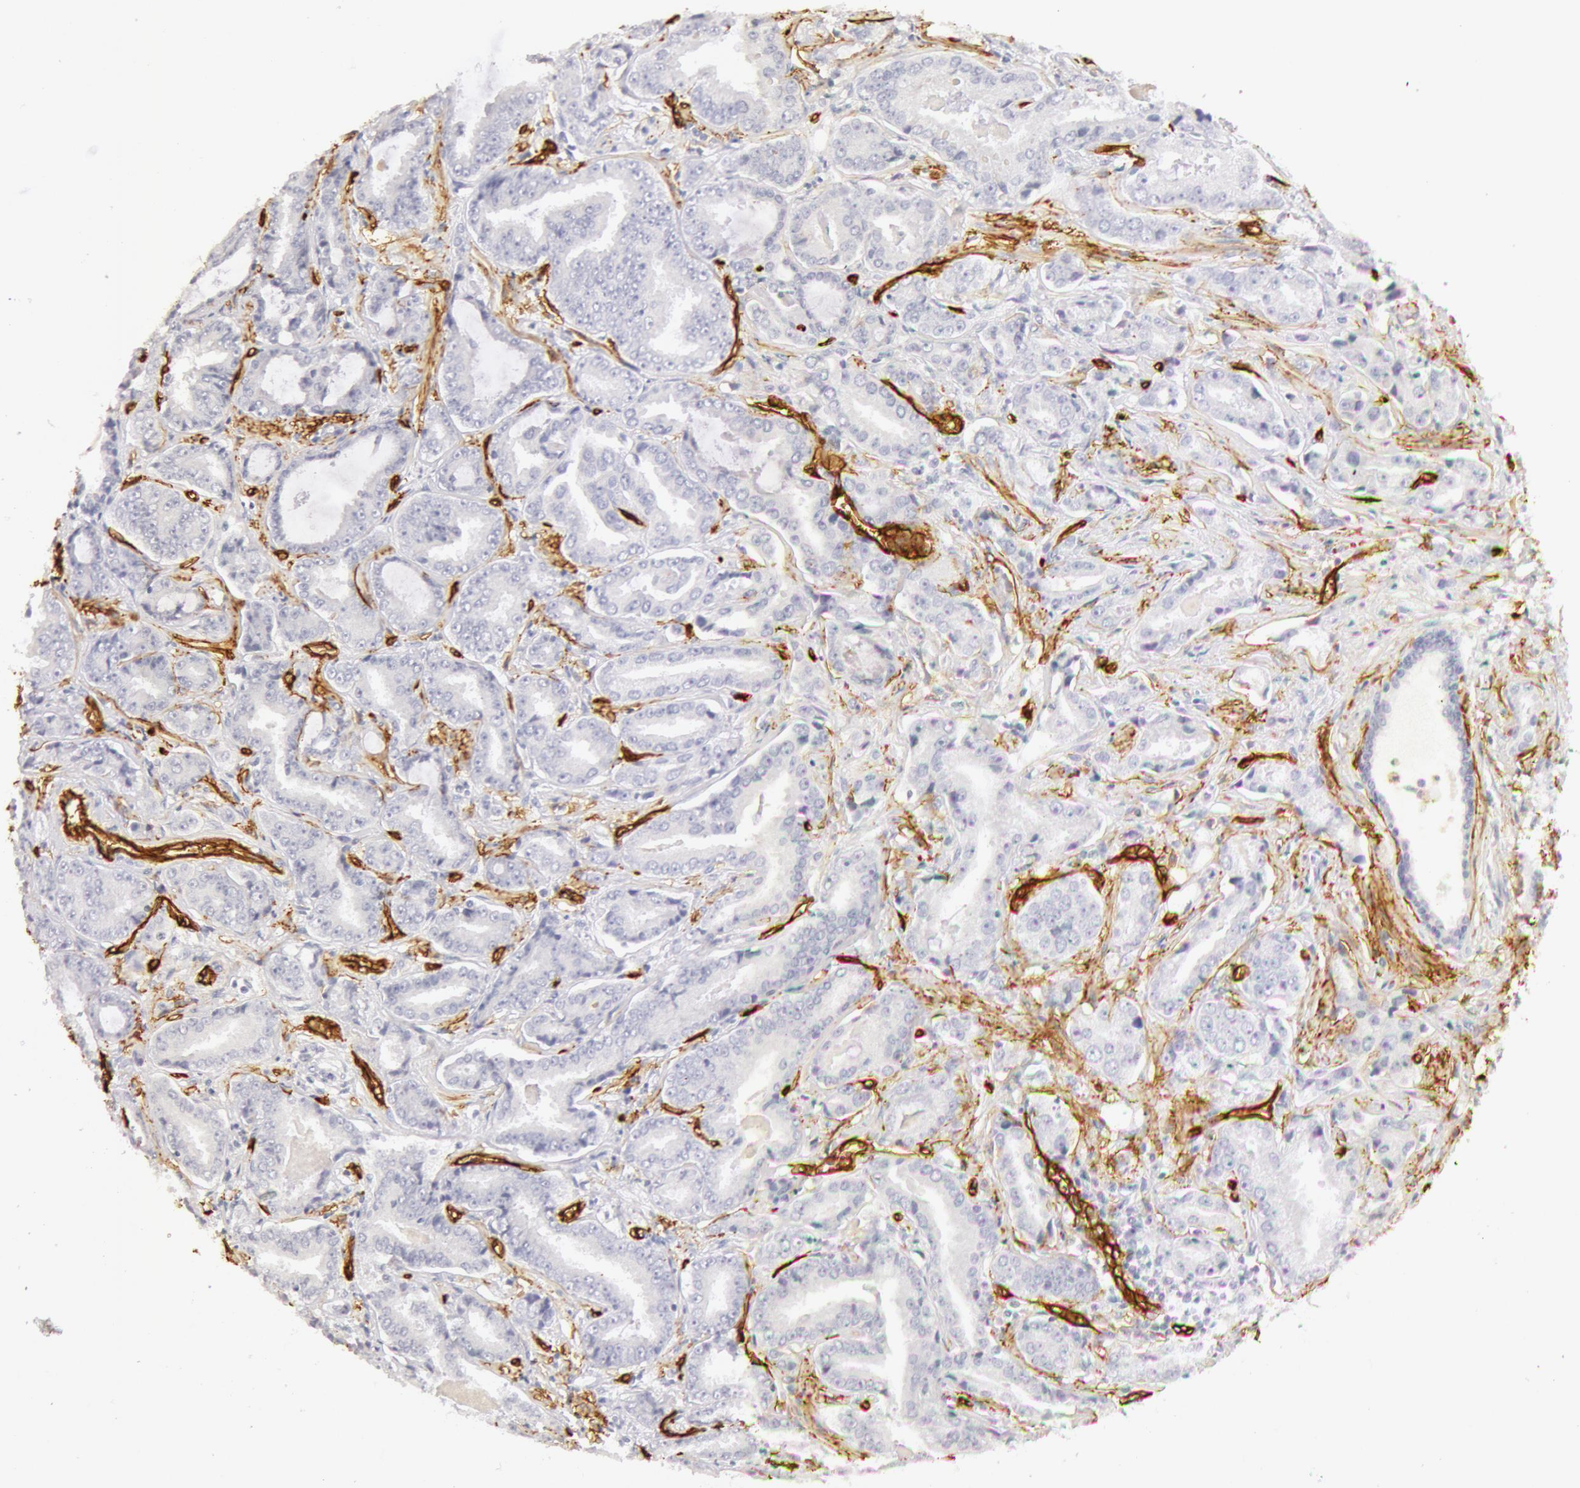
{"staining": {"intensity": "negative", "quantity": "none", "location": "none"}, "tissue": "prostate cancer", "cell_type": "Tumor cells", "image_type": "cancer", "snomed": [{"axis": "morphology", "description": "Adenocarcinoma, Low grade"}, {"axis": "topography", "description": "Prostate"}], "caption": "Immunohistochemical staining of human prostate cancer shows no significant positivity in tumor cells.", "gene": "AQP1", "patient": {"sex": "male", "age": 65}}